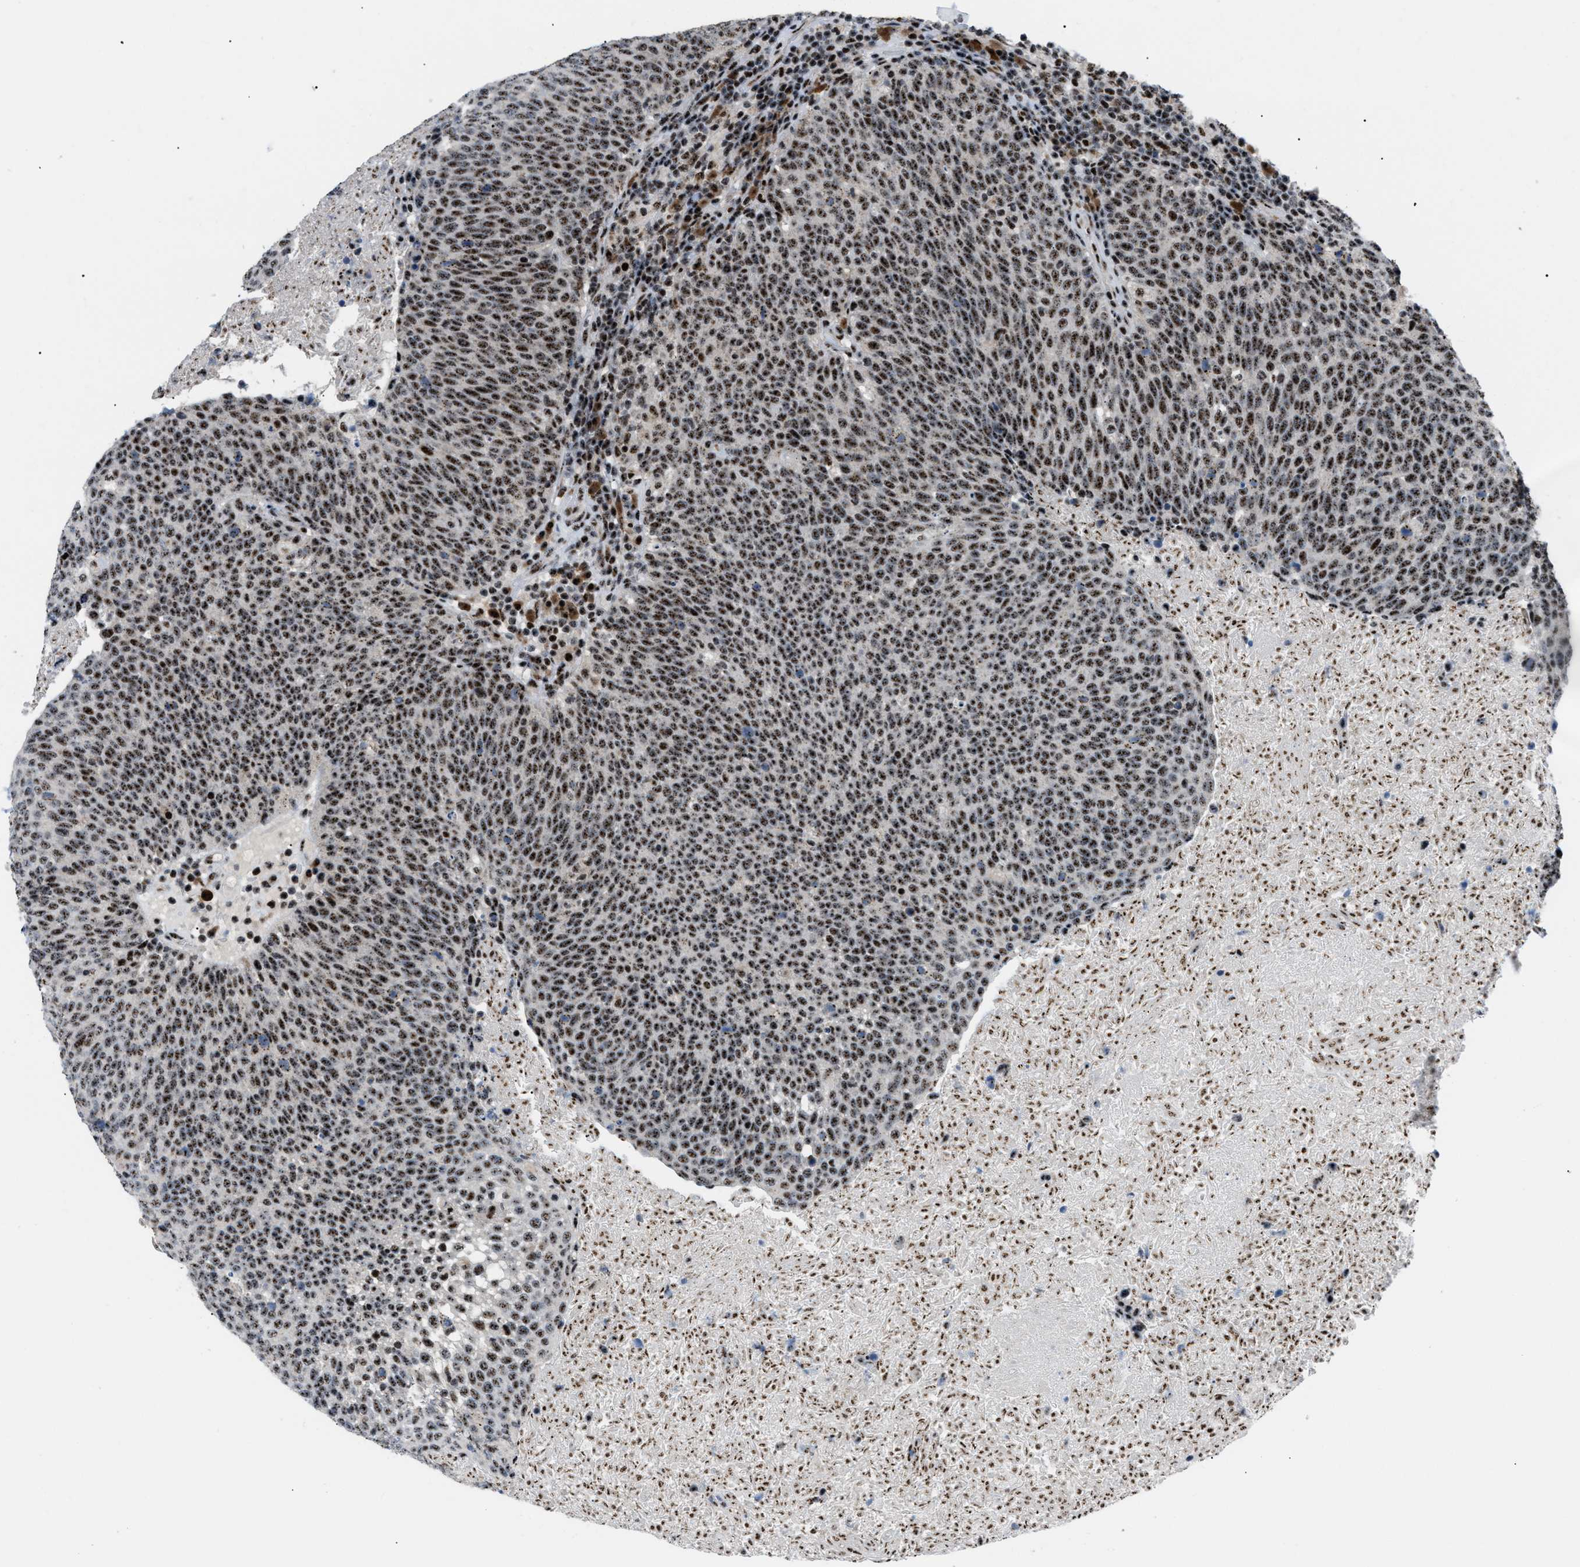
{"staining": {"intensity": "strong", "quantity": ">75%", "location": "nuclear"}, "tissue": "head and neck cancer", "cell_type": "Tumor cells", "image_type": "cancer", "snomed": [{"axis": "morphology", "description": "Squamous cell carcinoma, NOS"}, {"axis": "morphology", "description": "Squamous cell carcinoma, metastatic, NOS"}, {"axis": "topography", "description": "Lymph node"}, {"axis": "topography", "description": "Head-Neck"}], "caption": "IHC staining of head and neck squamous cell carcinoma, which exhibits high levels of strong nuclear positivity in approximately >75% of tumor cells indicating strong nuclear protein staining. The staining was performed using DAB (3,3'-diaminobenzidine) (brown) for protein detection and nuclei were counterstained in hematoxylin (blue).", "gene": "CDR2", "patient": {"sex": "male", "age": 62}}